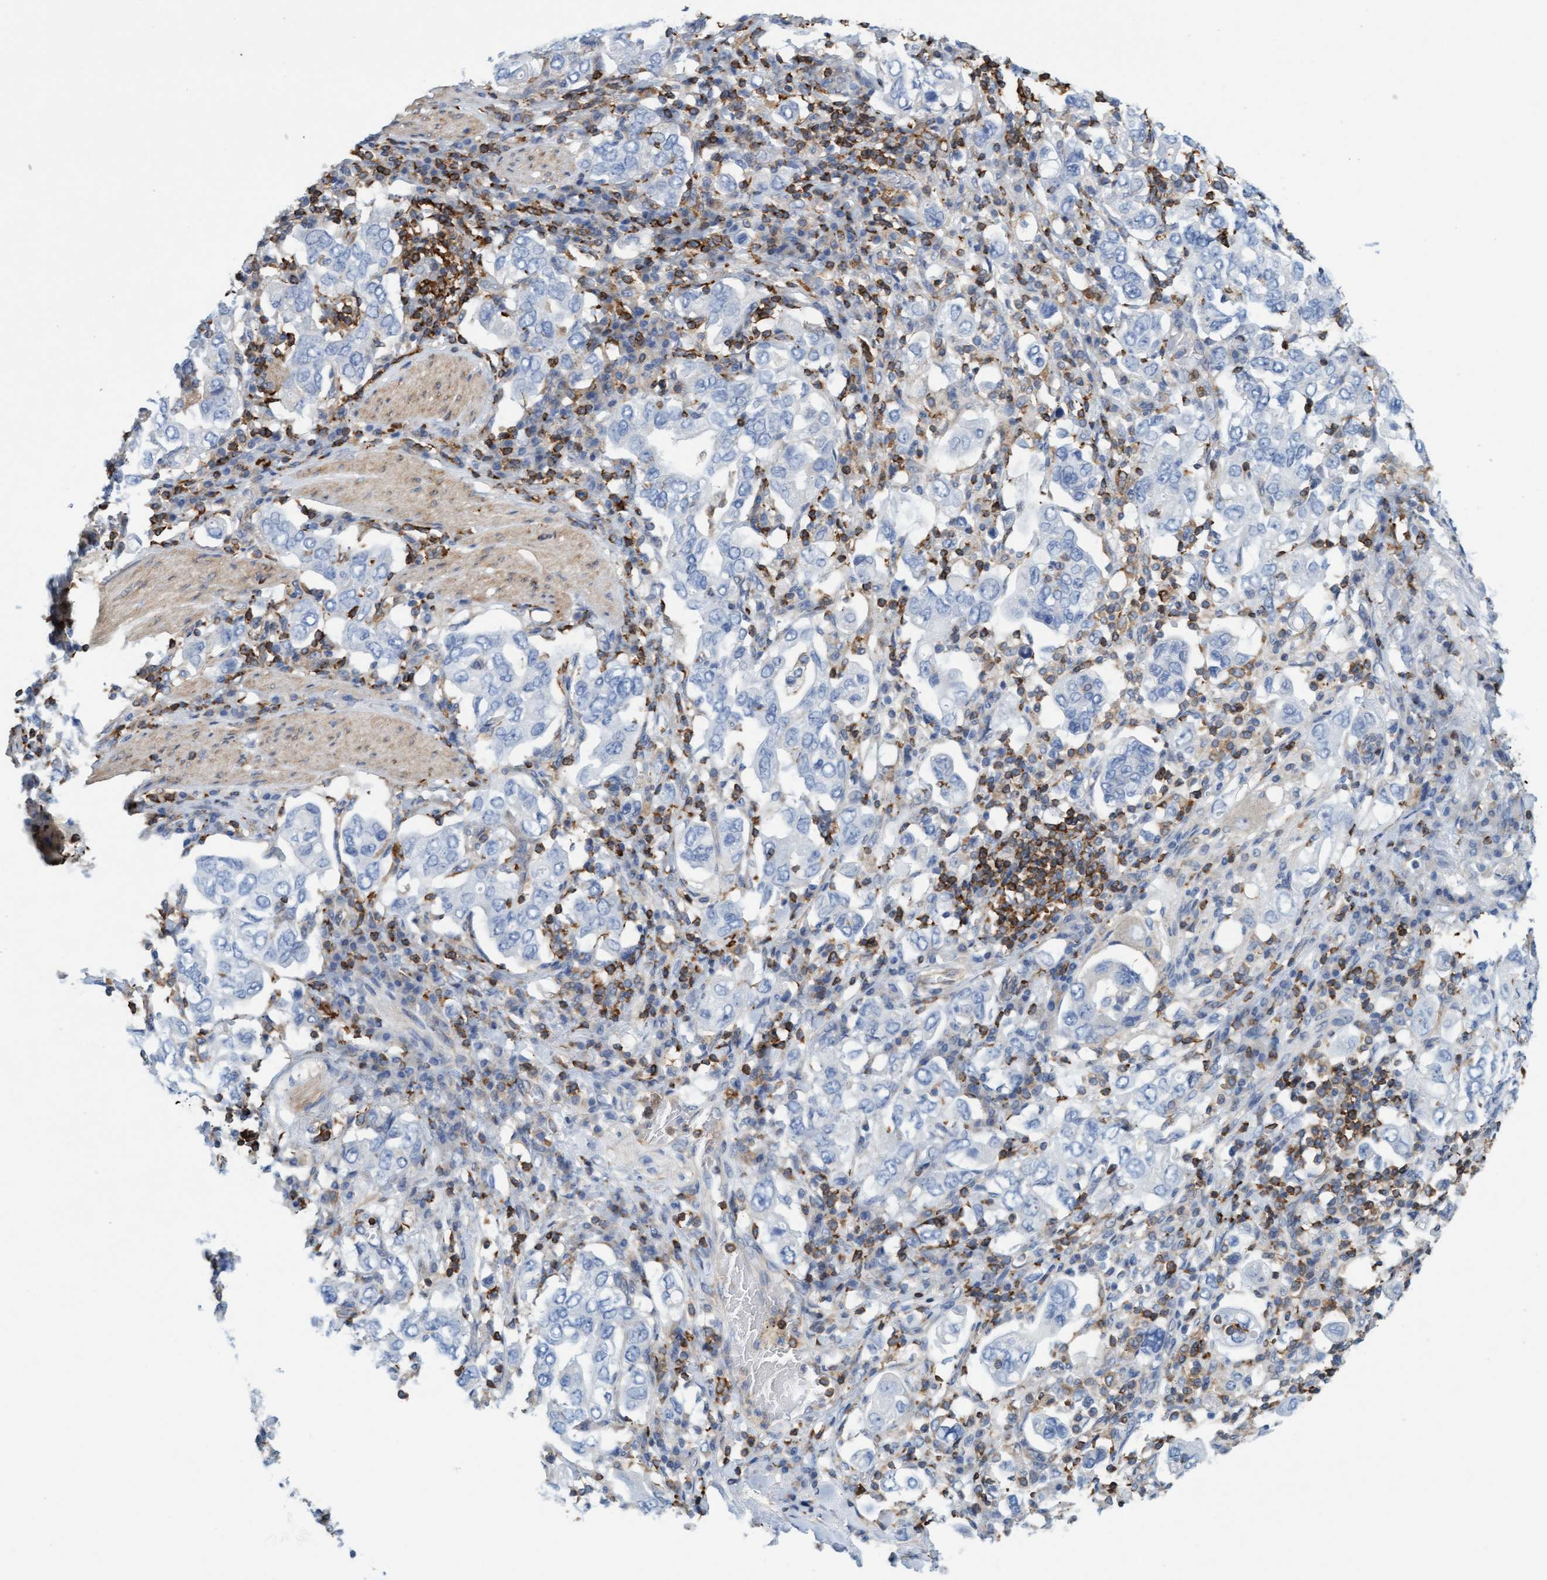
{"staining": {"intensity": "negative", "quantity": "none", "location": "none"}, "tissue": "stomach cancer", "cell_type": "Tumor cells", "image_type": "cancer", "snomed": [{"axis": "morphology", "description": "Adenocarcinoma, NOS"}, {"axis": "topography", "description": "Stomach, upper"}], "caption": "A micrograph of stomach adenocarcinoma stained for a protein reveals no brown staining in tumor cells.", "gene": "FNBP1", "patient": {"sex": "male", "age": 62}}